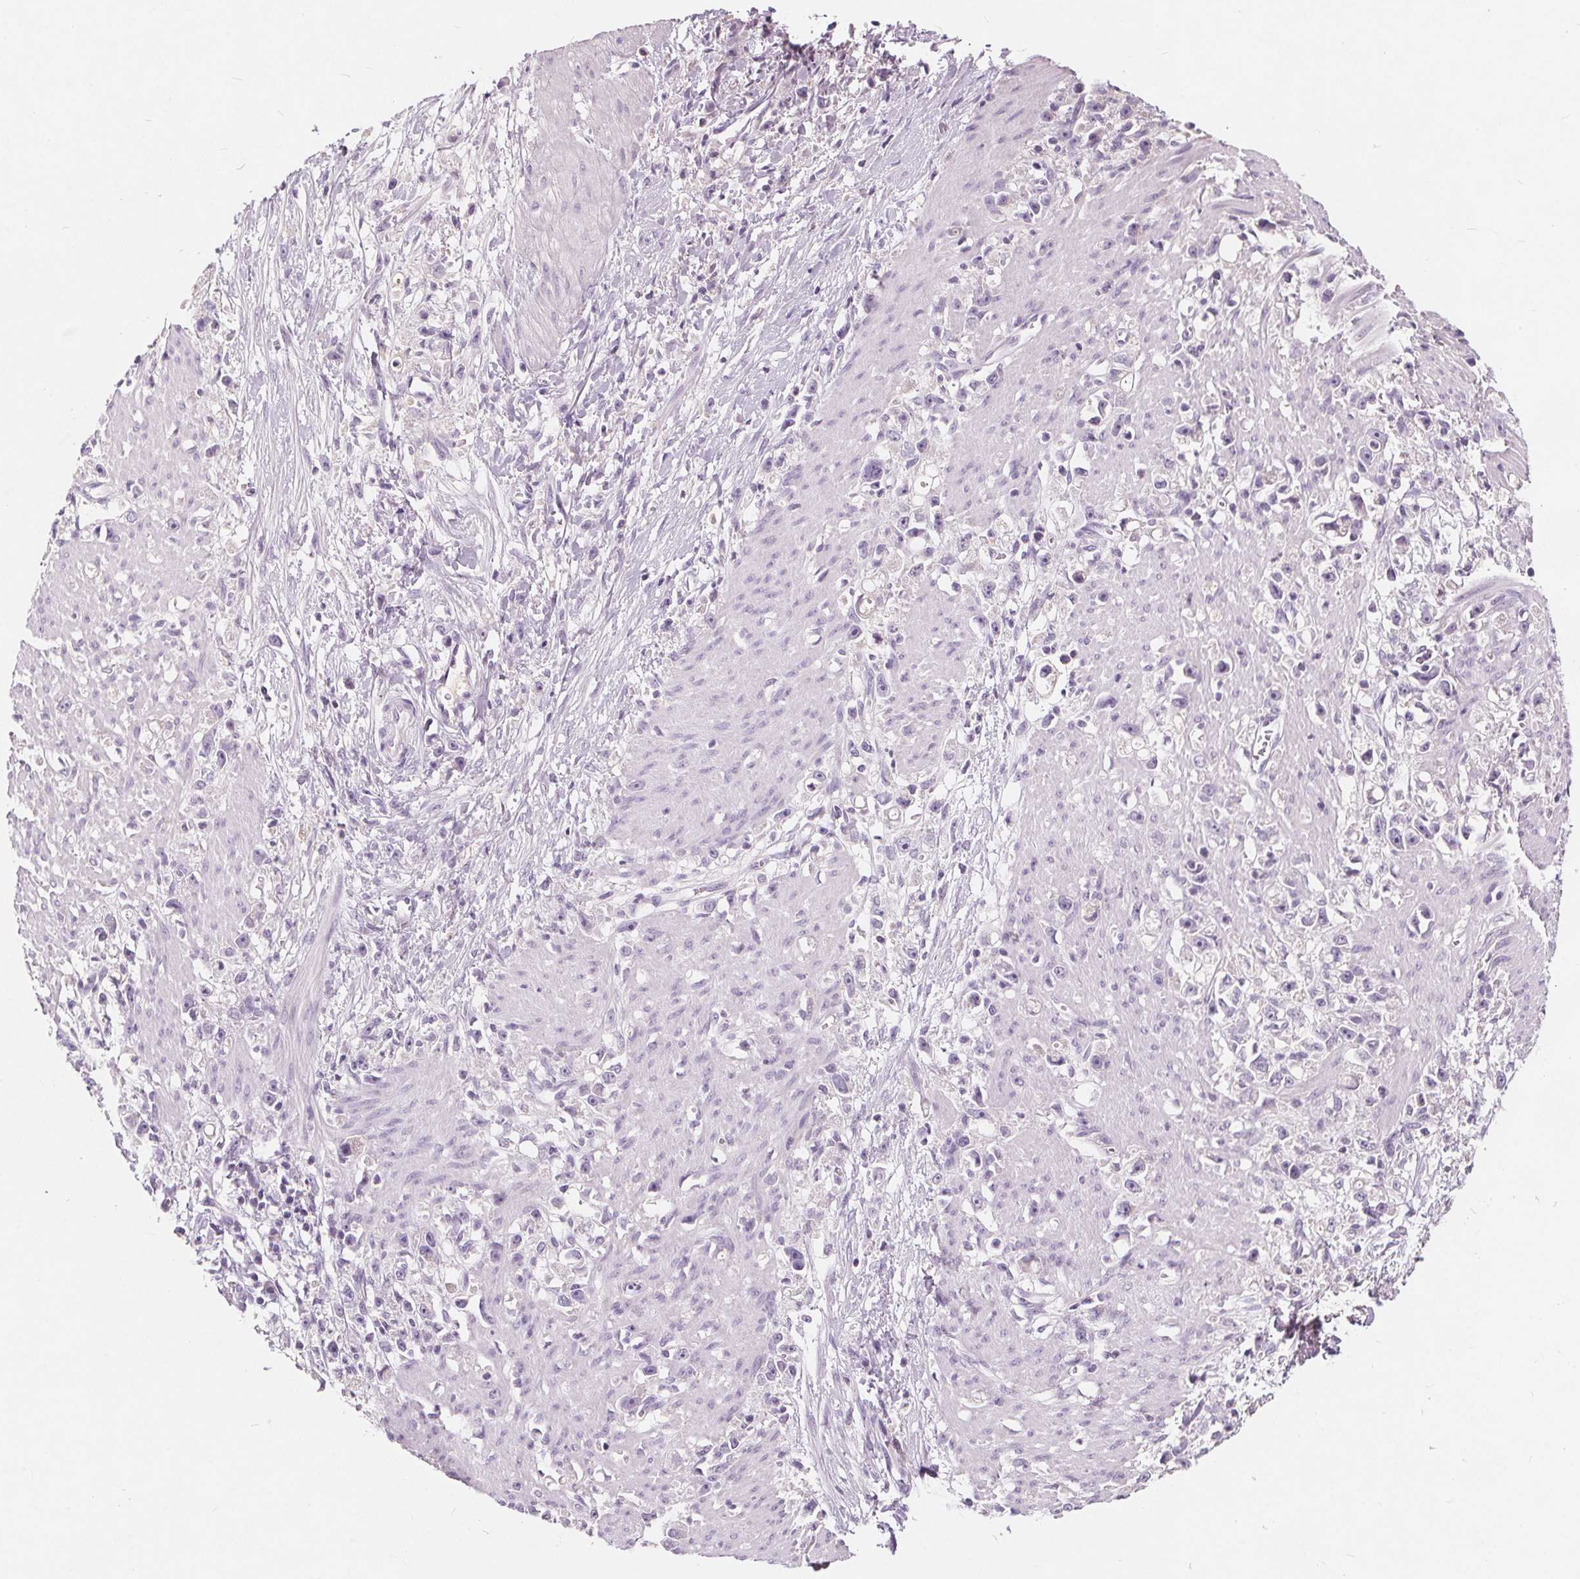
{"staining": {"intensity": "negative", "quantity": "none", "location": "none"}, "tissue": "stomach cancer", "cell_type": "Tumor cells", "image_type": "cancer", "snomed": [{"axis": "morphology", "description": "Adenocarcinoma, NOS"}, {"axis": "topography", "description": "Stomach"}], "caption": "A photomicrograph of human stomach cancer is negative for staining in tumor cells.", "gene": "PLA2G2E", "patient": {"sex": "female", "age": 59}}